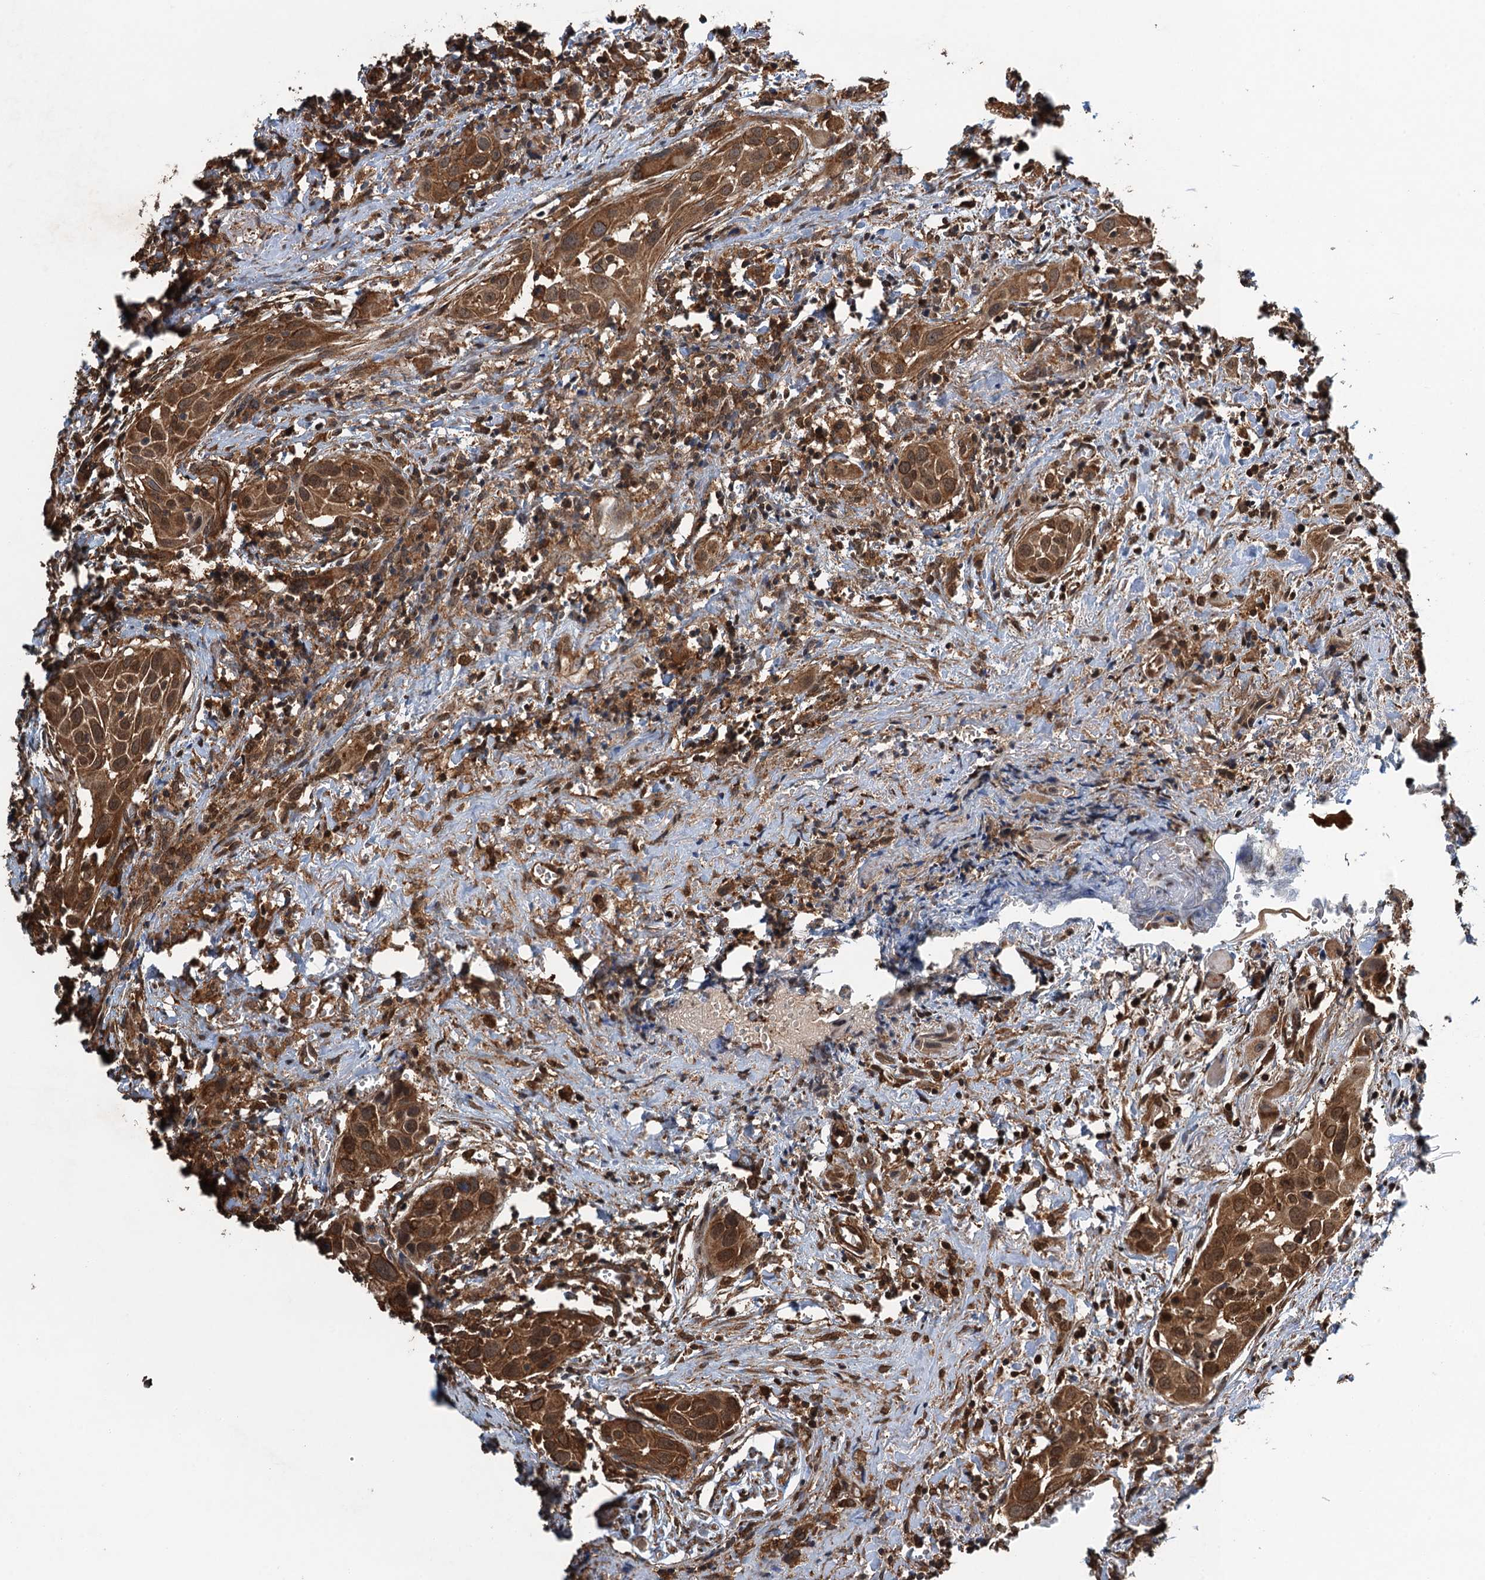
{"staining": {"intensity": "strong", "quantity": ">75%", "location": "cytoplasmic/membranous"}, "tissue": "head and neck cancer", "cell_type": "Tumor cells", "image_type": "cancer", "snomed": [{"axis": "morphology", "description": "Squamous cell carcinoma, NOS"}, {"axis": "topography", "description": "Oral tissue"}, {"axis": "topography", "description": "Head-Neck"}], "caption": "An image of human head and neck squamous cell carcinoma stained for a protein displays strong cytoplasmic/membranous brown staining in tumor cells.", "gene": "WHAMM", "patient": {"sex": "female", "age": 50}}